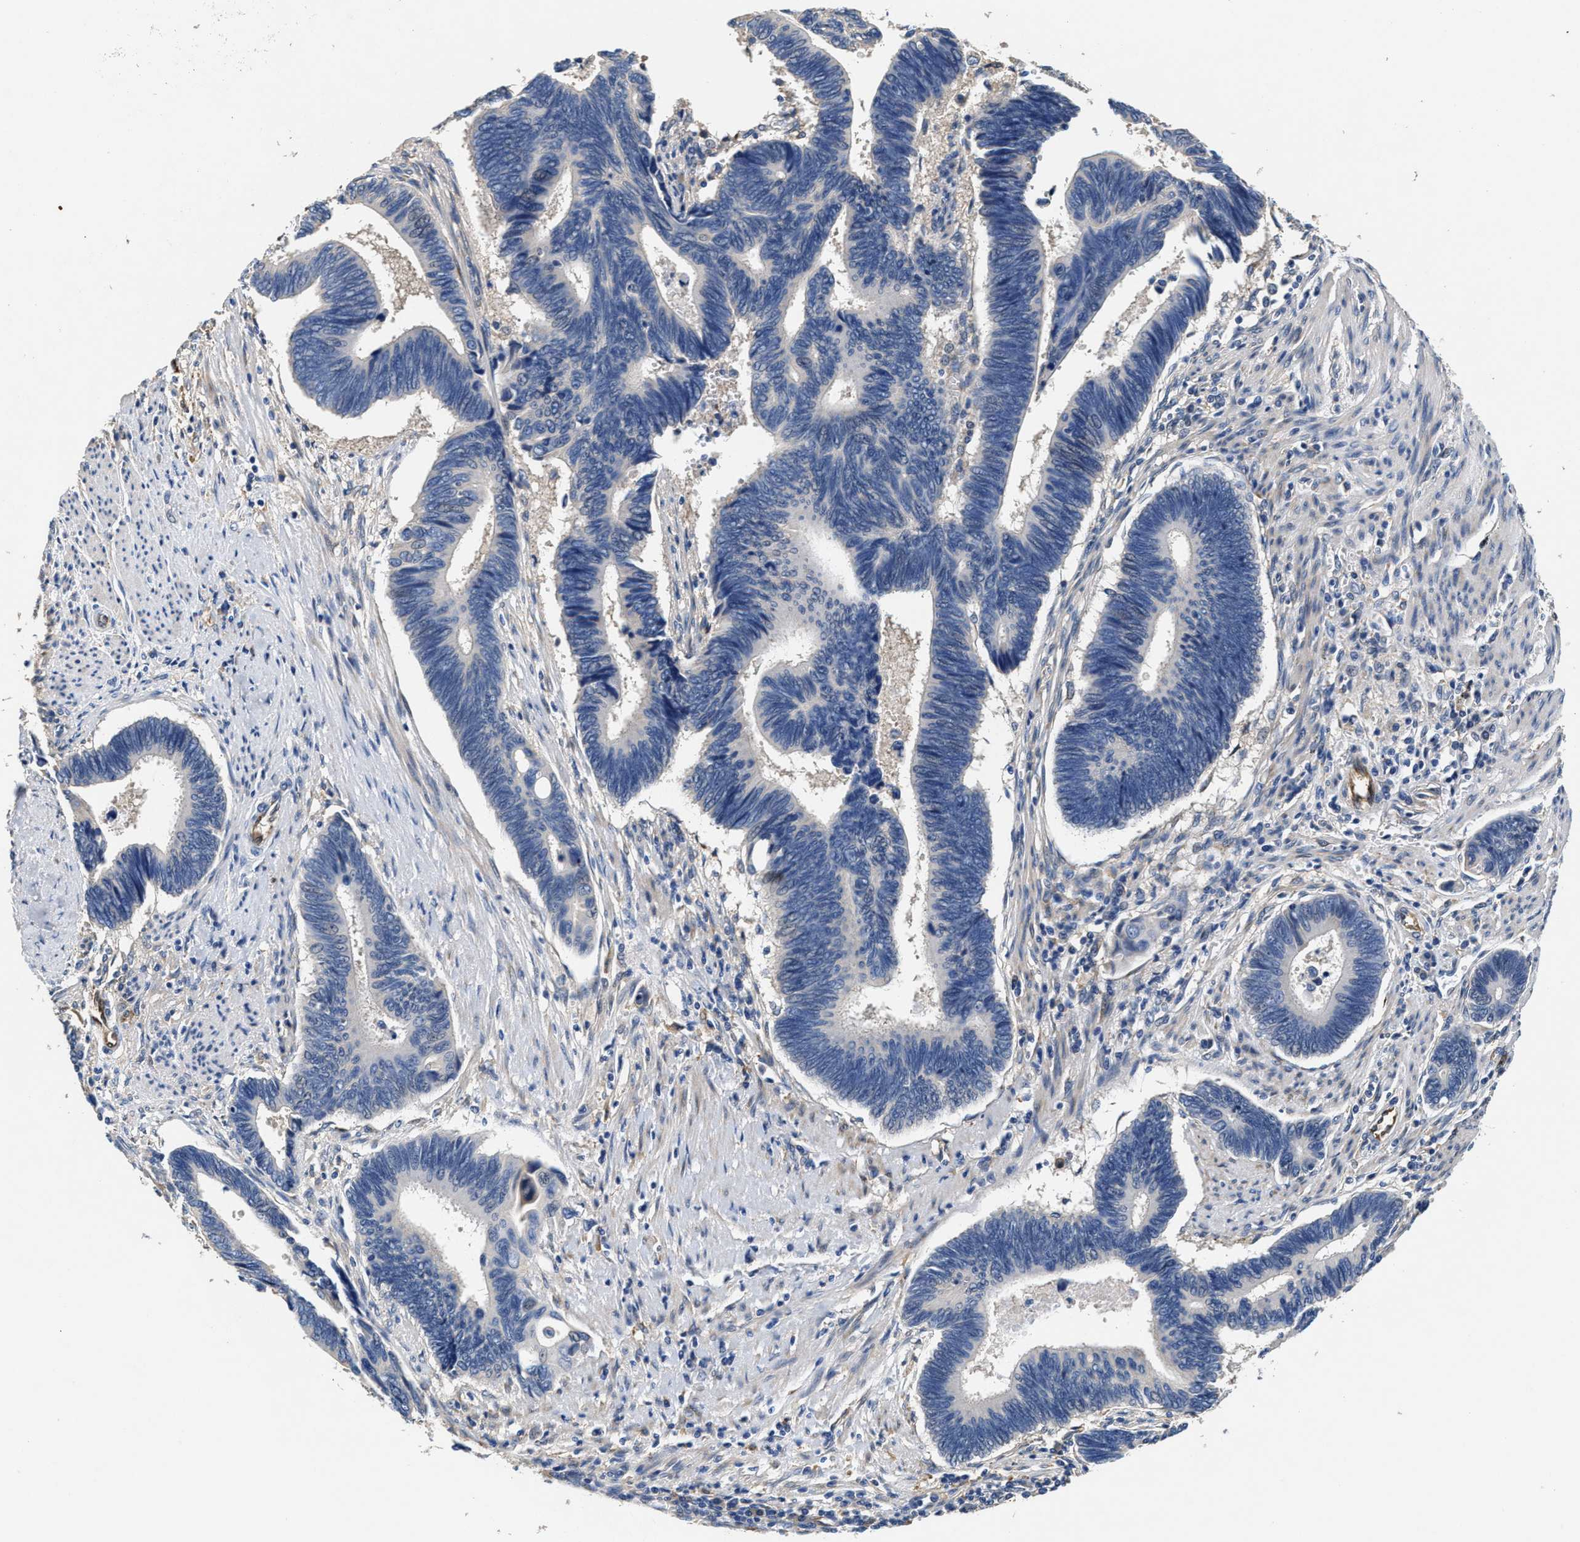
{"staining": {"intensity": "negative", "quantity": "none", "location": "none"}, "tissue": "pancreatic cancer", "cell_type": "Tumor cells", "image_type": "cancer", "snomed": [{"axis": "morphology", "description": "Adenocarcinoma, NOS"}, {"axis": "topography", "description": "Pancreas"}], "caption": "Tumor cells are negative for protein expression in human pancreatic adenocarcinoma.", "gene": "PEG10", "patient": {"sex": "female", "age": 70}}